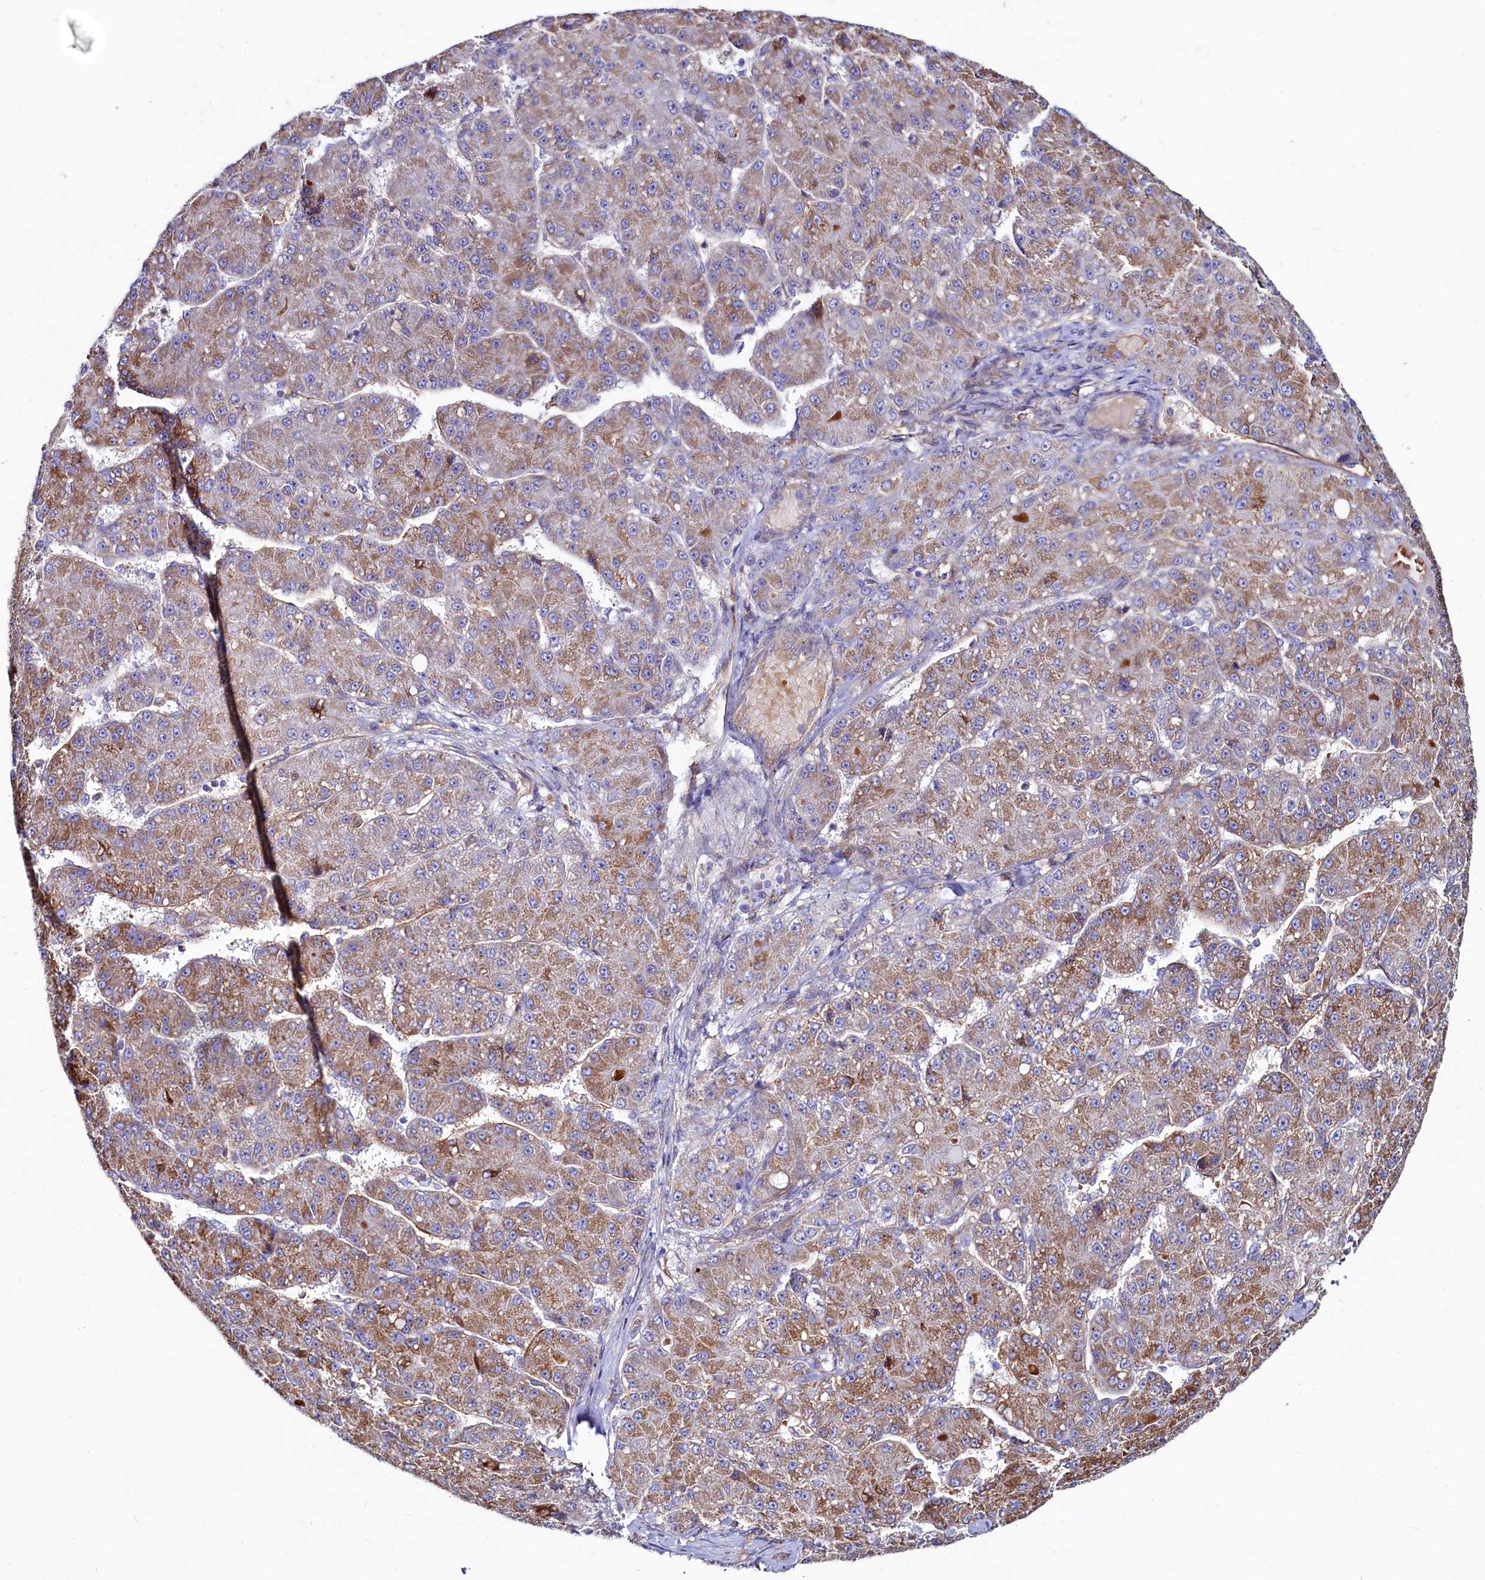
{"staining": {"intensity": "moderate", "quantity": "25%-75%", "location": "cytoplasmic/membranous"}, "tissue": "liver cancer", "cell_type": "Tumor cells", "image_type": "cancer", "snomed": [{"axis": "morphology", "description": "Carcinoma, Hepatocellular, NOS"}, {"axis": "topography", "description": "Liver"}], "caption": "A brown stain highlights moderate cytoplasmic/membranous expression of a protein in liver hepatocellular carcinoma tumor cells. (Brightfield microscopy of DAB IHC at high magnification).", "gene": "ASTE1", "patient": {"sex": "male", "age": 67}}